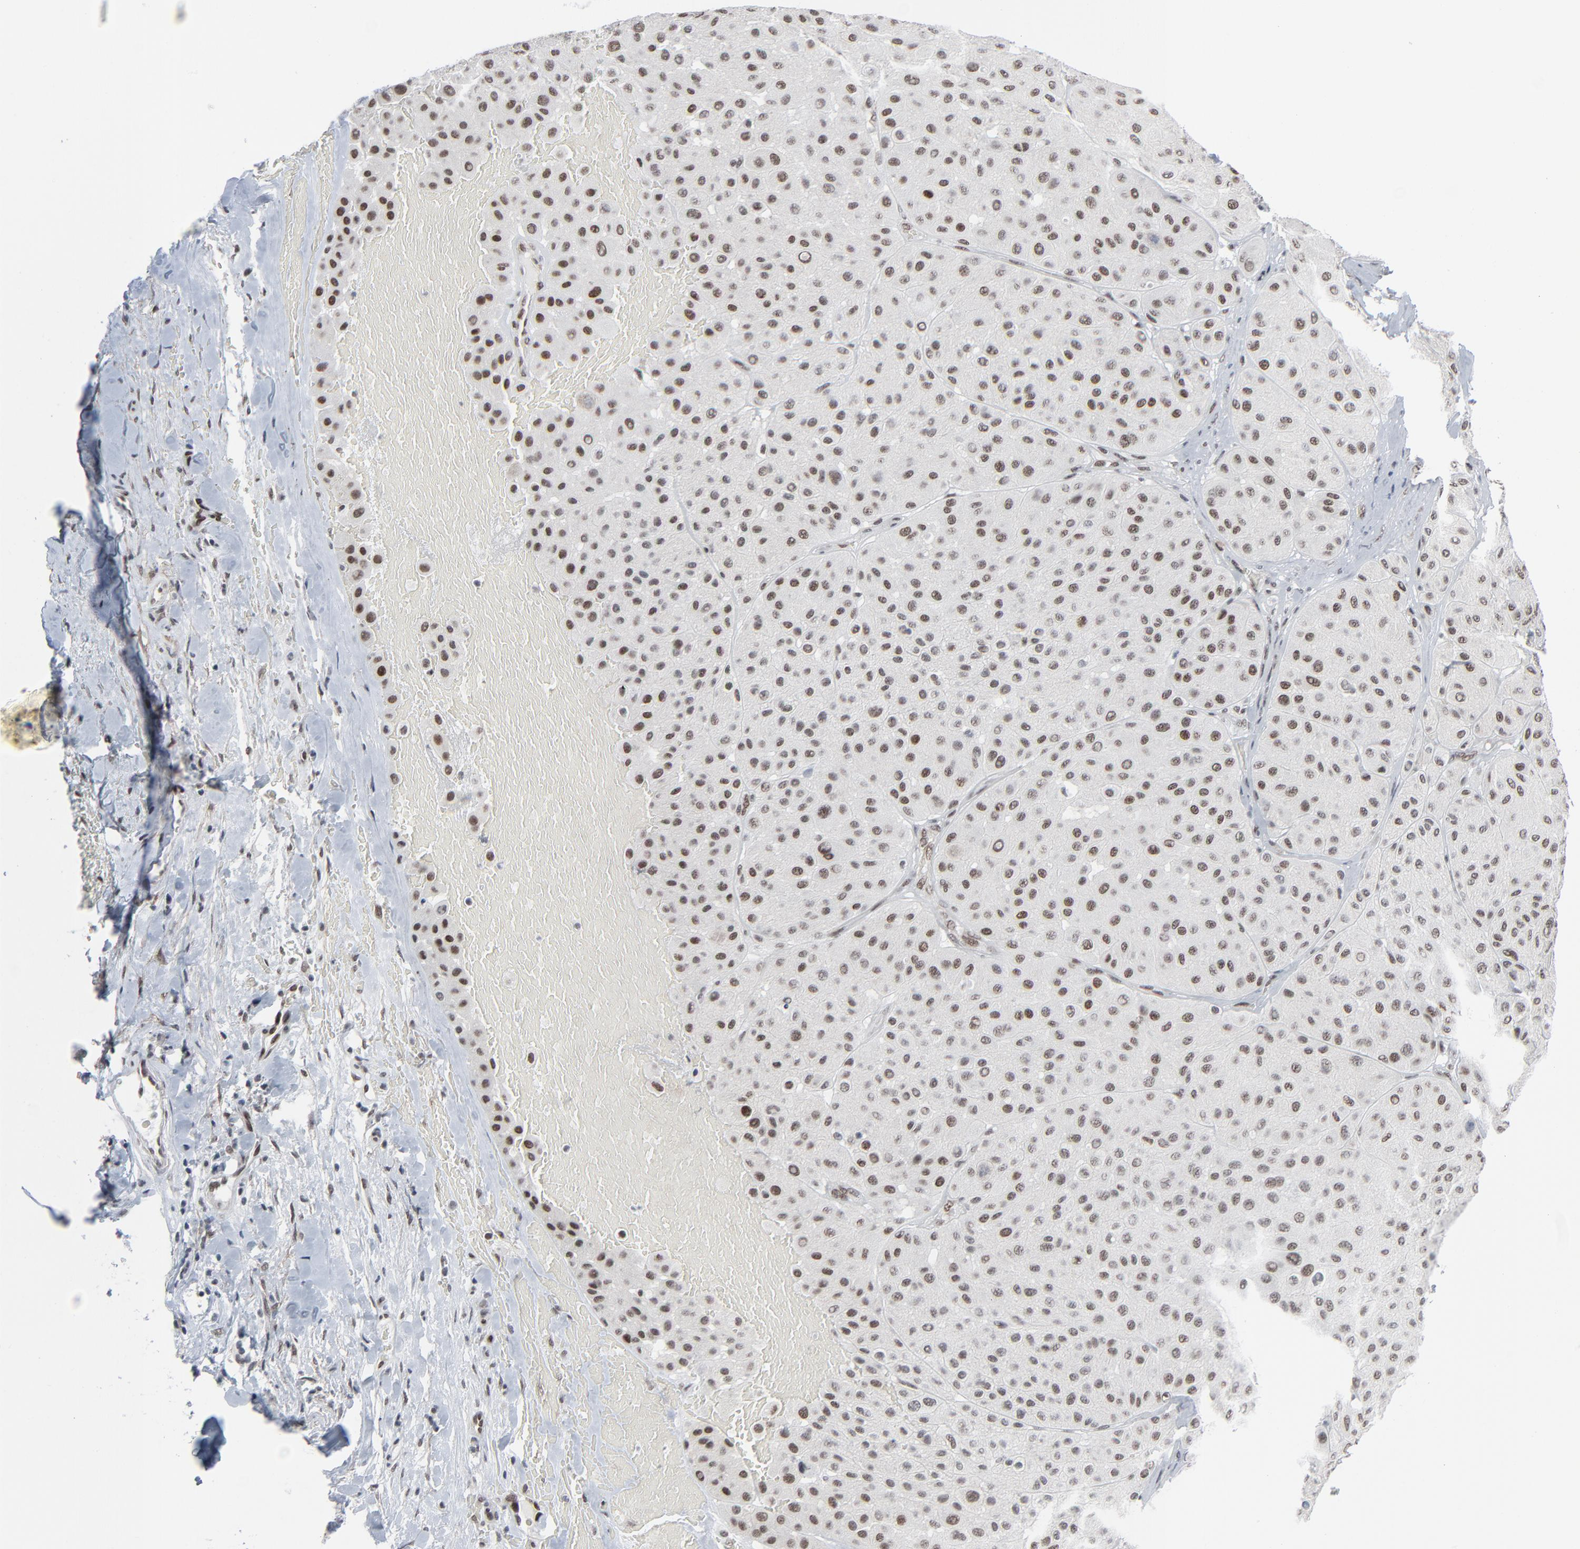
{"staining": {"intensity": "moderate", "quantity": ">75%", "location": "nuclear"}, "tissue": "melanoma", "cell_type": "Tumor cells", "image_type": "cancer", "snomed": [{"axis": "morphology", "description": "Normal tissue, NOS"}, {"axis": "morphology", "description": "Malignant melanoma, Metastatic site"}, {"axis": "topography", "description": "Skin"}], "caption": "Immunohistochemistry (IHC) staining of melanoma, which exhibits medium levels of moderate nuclear staining in about >75% of tumor cells indicating moderate nuclear protein expression. The staining was performed using DAB (3,3'-diaminobenzidine) (brown) for protein detection and nuclei were counterstained in hematoxylin (blue).", "gene": "FBXO28", "patient": {"sex": "male", "age": 41}}